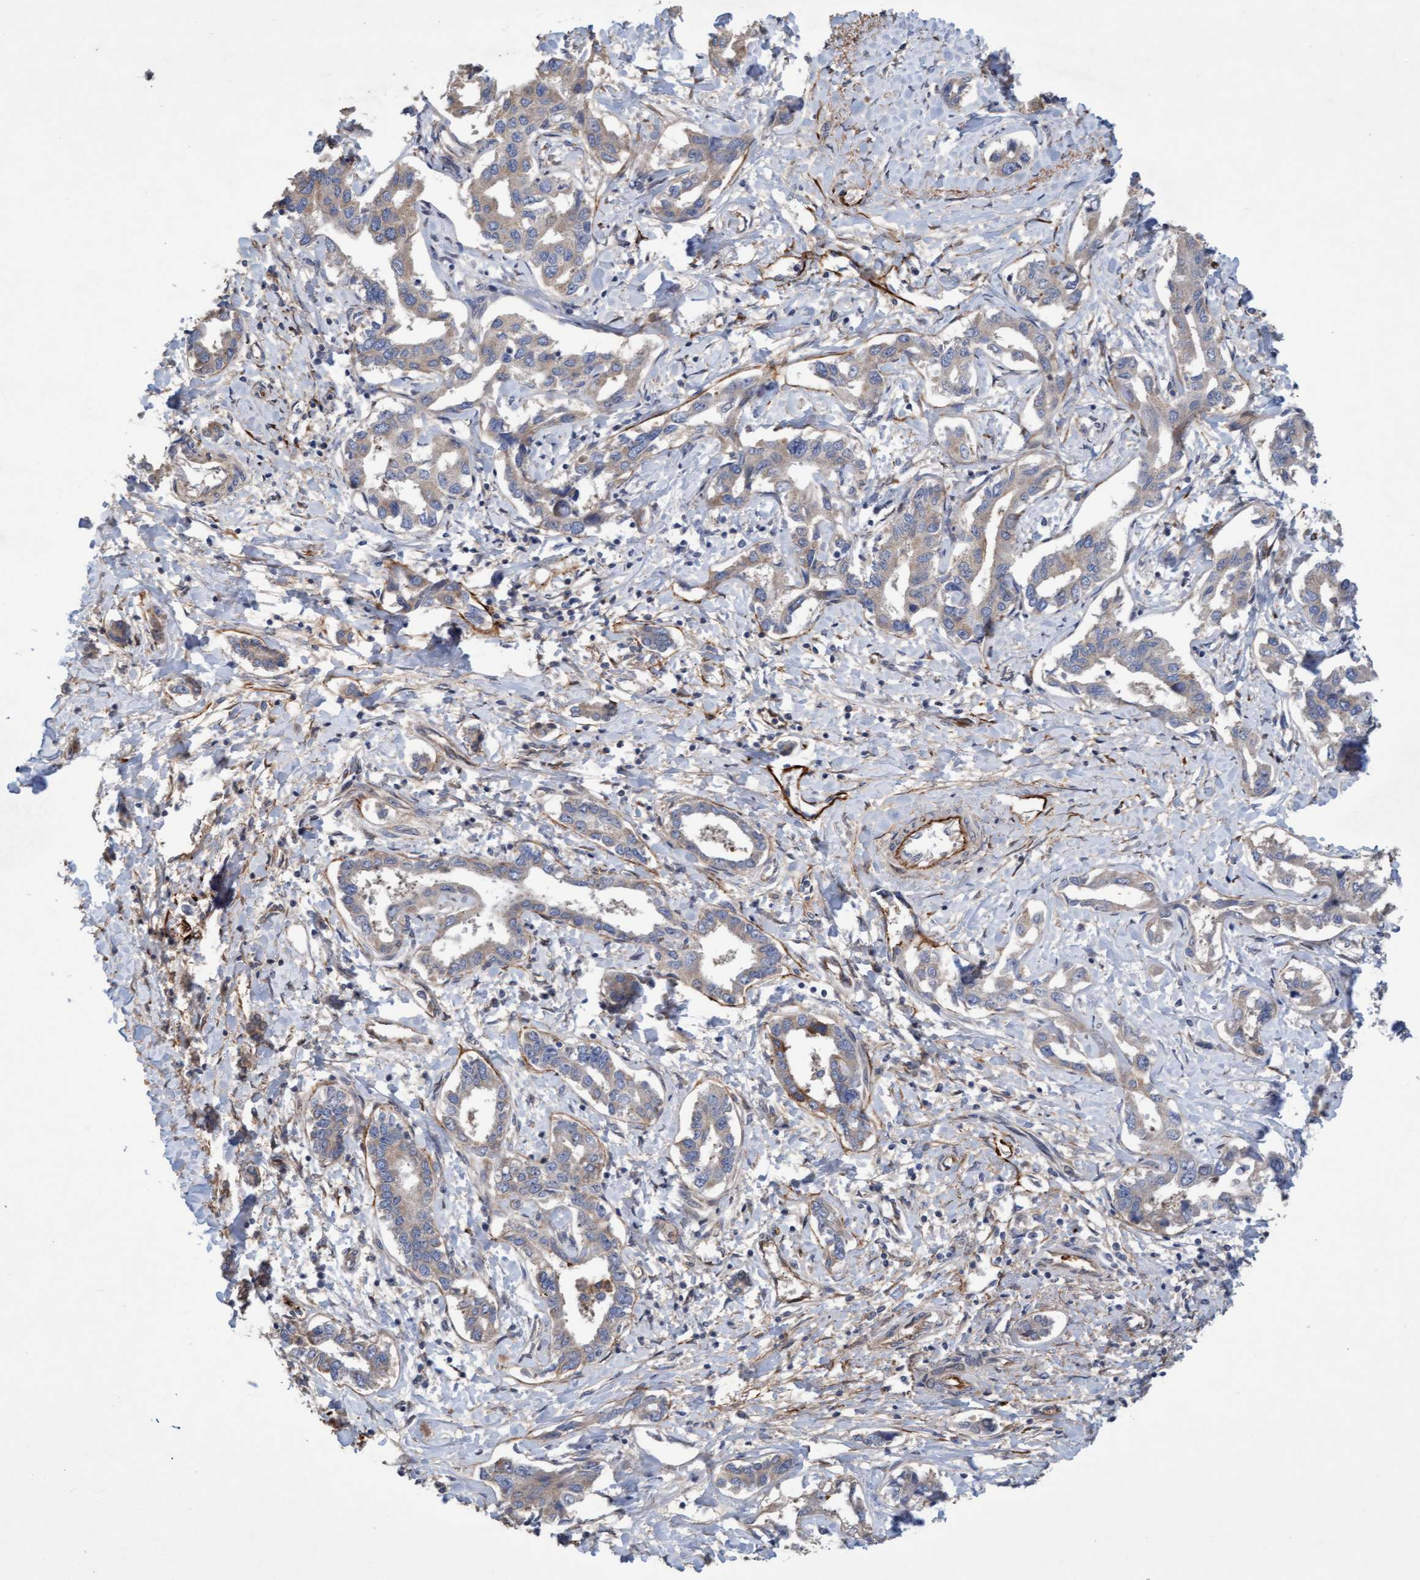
{"staining": {"intensity": "weak", "quantity": ">75%", "location": "cytoplasmic/membranous"}, "tissue": "liver cancer", "cell_type": "Tumor cells", "image_type": "cancer", "snomed": [{"axis": "morphology", "description": "Cholangiocarcinoma"}, {"axis": "topography", "description": "Liver"}], "caption": "Cholangiocarcinoma (liver) was stained to show a protein in brown. There is low levels of weak cytoplasmic/membranous staining in approximately >75% of tumor cells.", "gene": "DDHD2", "patient": {"sex": "male", "age": 59}}